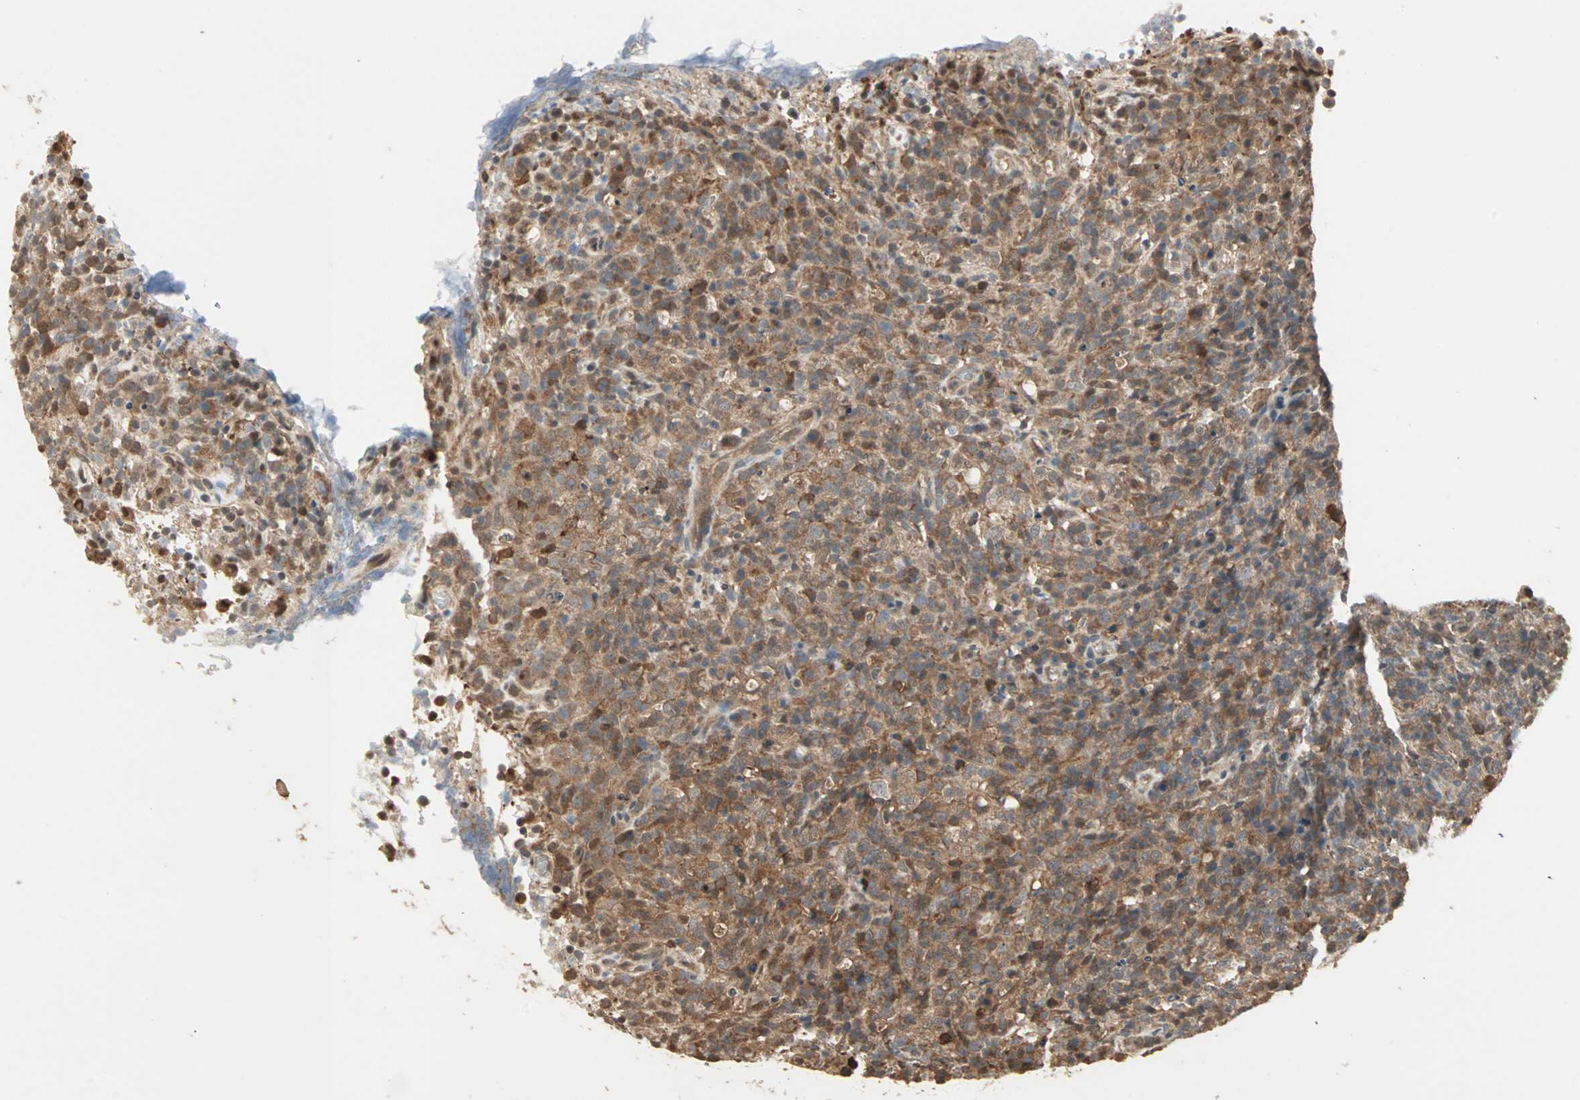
{"staining": {"intensity": "strong", "quantity": ">75%", "location": "cytoplasmic/membranous"}, "tissue": "lymphoma", "cell_type": "Tumor cells", "image_type": "cancer", "snomed": [{"axis": "morphology", "description": "Malignant lymphoma, non-Hodgkin's type, High grade"}, {"axis": "topography", "description": "Lymph node"}], "caption": "Brown immunohistochemical staining in high-grade malignant lymphoma, non-Hodgkin's type exhibits strong cytoplasmic/membranous expression in approximately >75% of tumor cells.", "gene": "DRG2", "patient": {"sex": "female", "age": 76}}